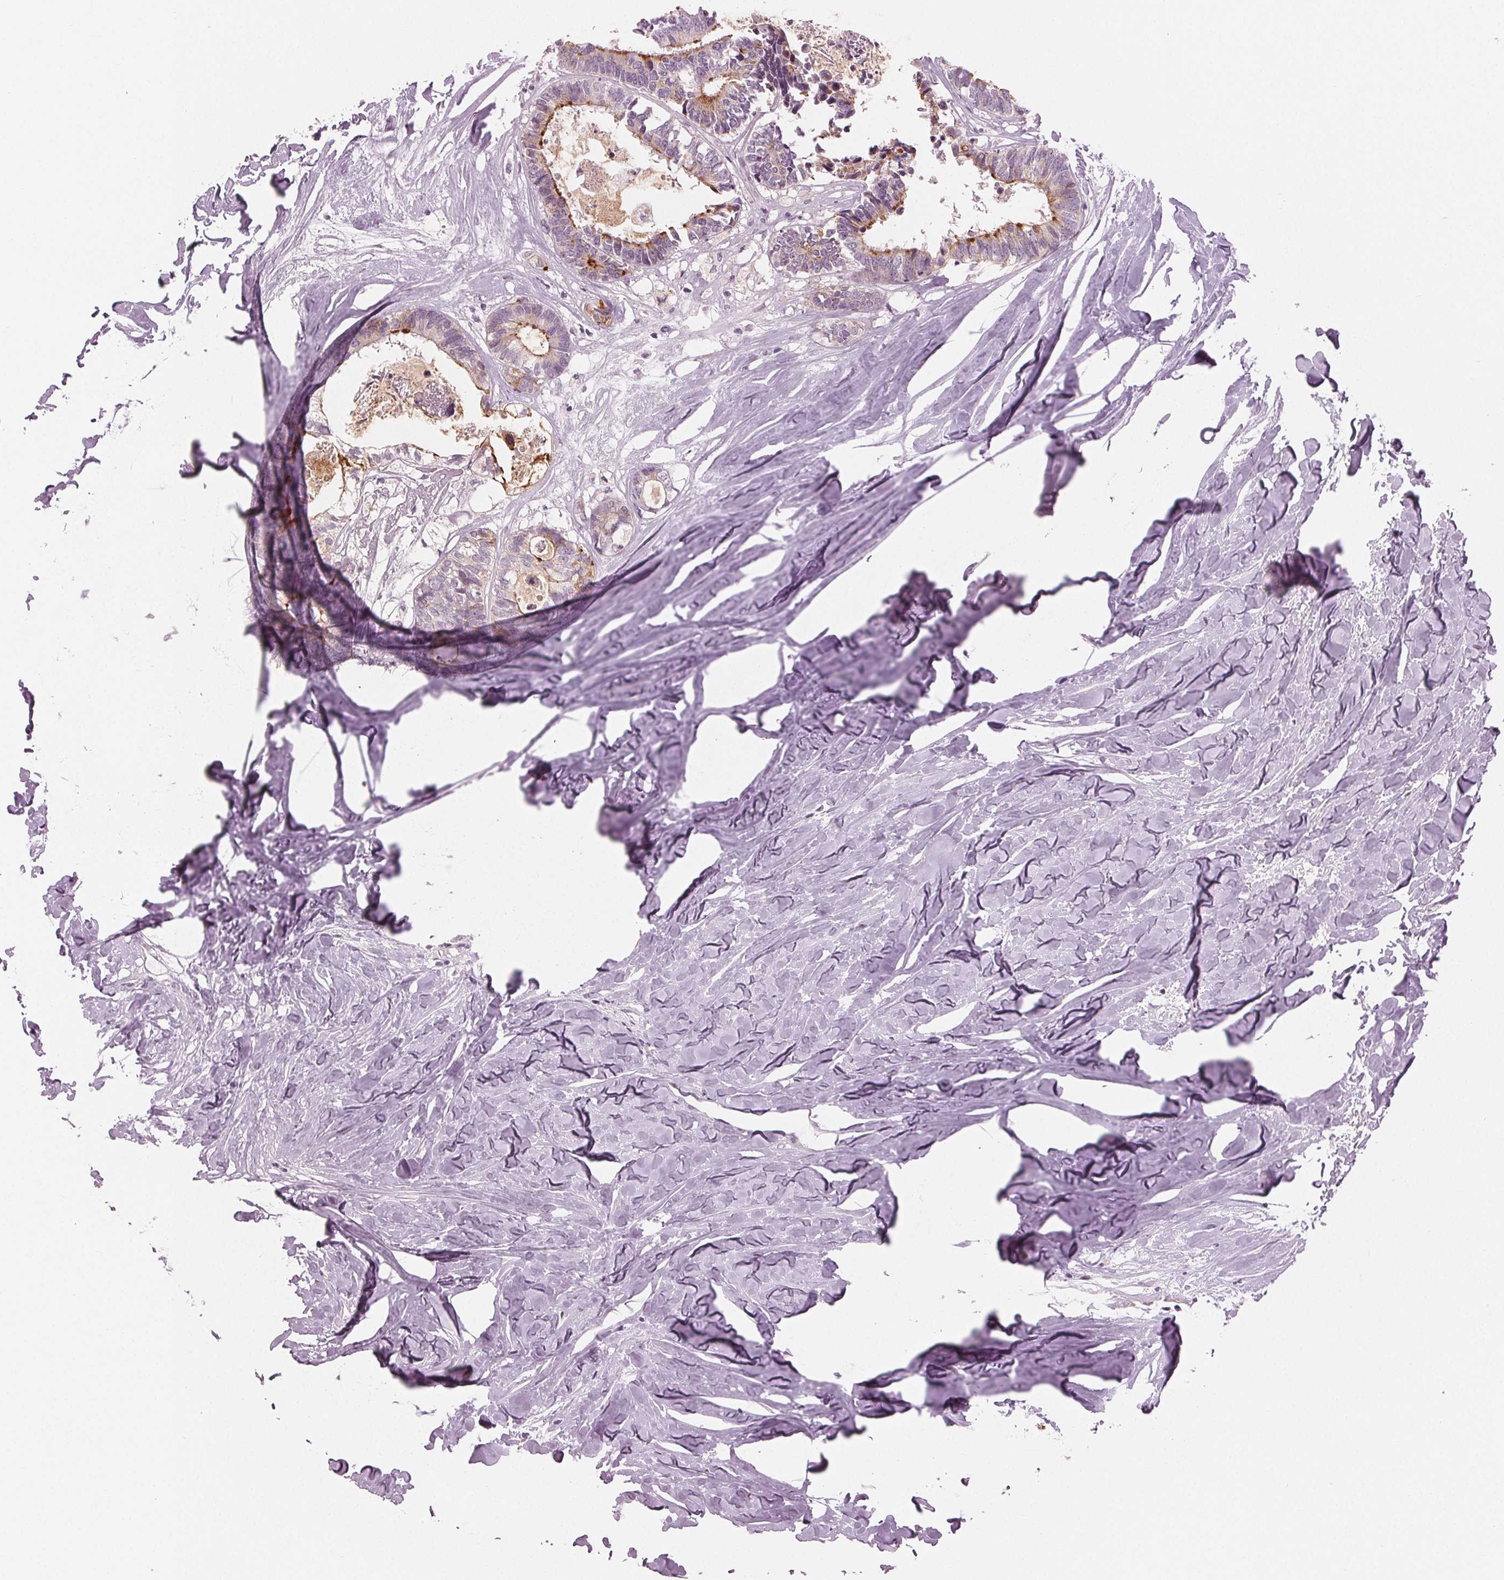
{"staining": {"intensity": "moderate", "quantity": "25%-75%", "location": "cytoplasmic/membranous"}, "tissue": "colorectal cancer", "cell_type": "Tumor cells", "image_type": "cancer", "snomed": [{"axis": "morphology", "description": "Adenocarcinoma, NOS"}, {"axis": "topography", "description": "Colon"}, {"axis": "topography", "description": "Rectum"}], "caption": "A brown stain labels moderate cytoplasmic/membranous staining of a protein in human colorectal cancer tumor cells.", "gene": "PRAP1", "patient": {"sex": "male", "age": 57}}